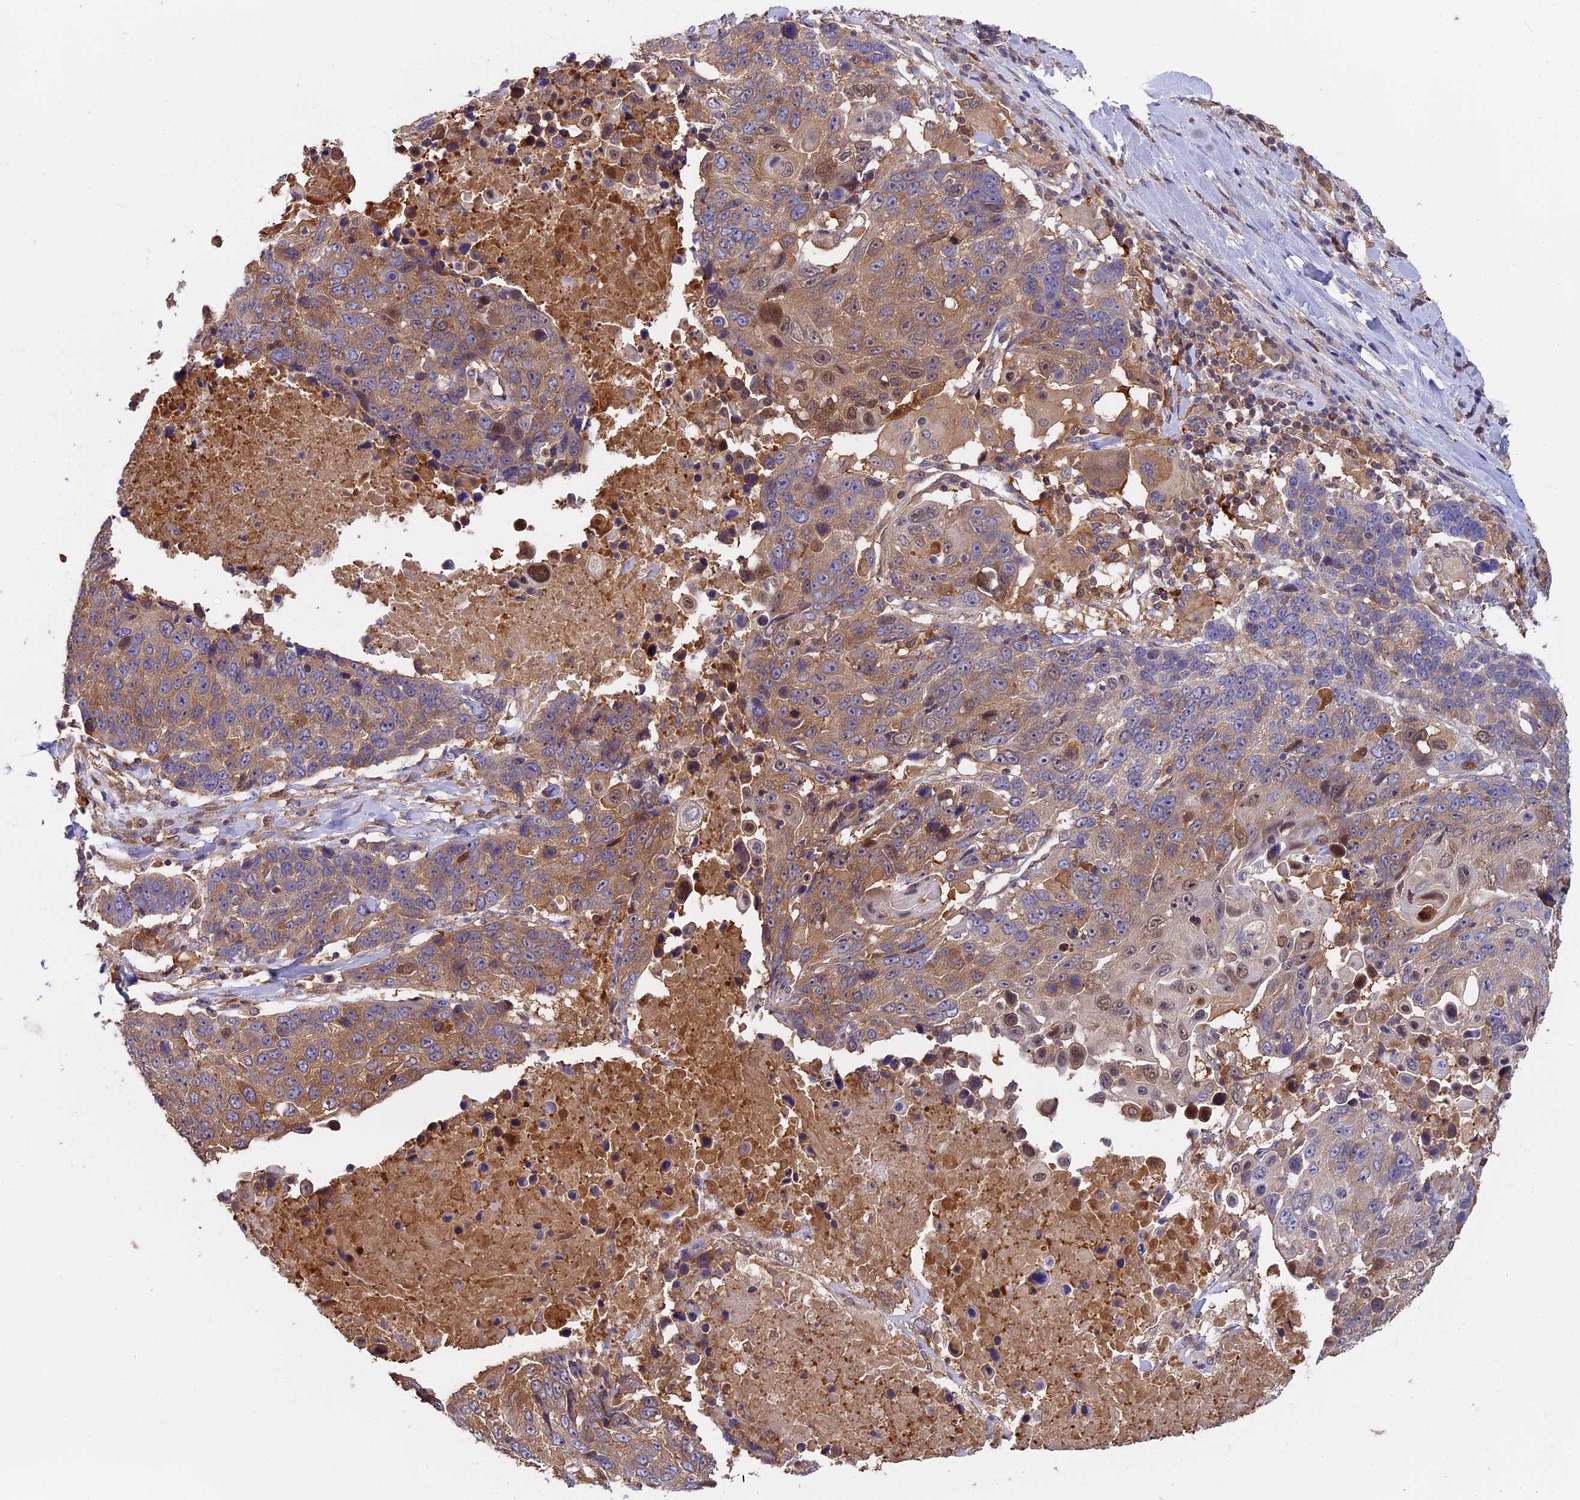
{"staining": {"intensity": "moderate", "quantity": "25%-75%", "location": "cytoplasmic/membranous,nuclear"}, "tissue": "lung cancer", "cell_type": "Tumor cells", "image_type": "cancer", "snomed": [{"axis": "morphology", "description": "Squamous cell carcinoma, NOS"}, {"axis": "topography", "description": "Lung"}], "caption": "Lung squamous cell carcinoma stained with a brown dye shows moderate cytoplasmic/membranous and nuclear positive positivity in approximately 25%-75% of tumor cells.", "gene": "FAM118B", "patient": {"sex": "male", "age": 66}}